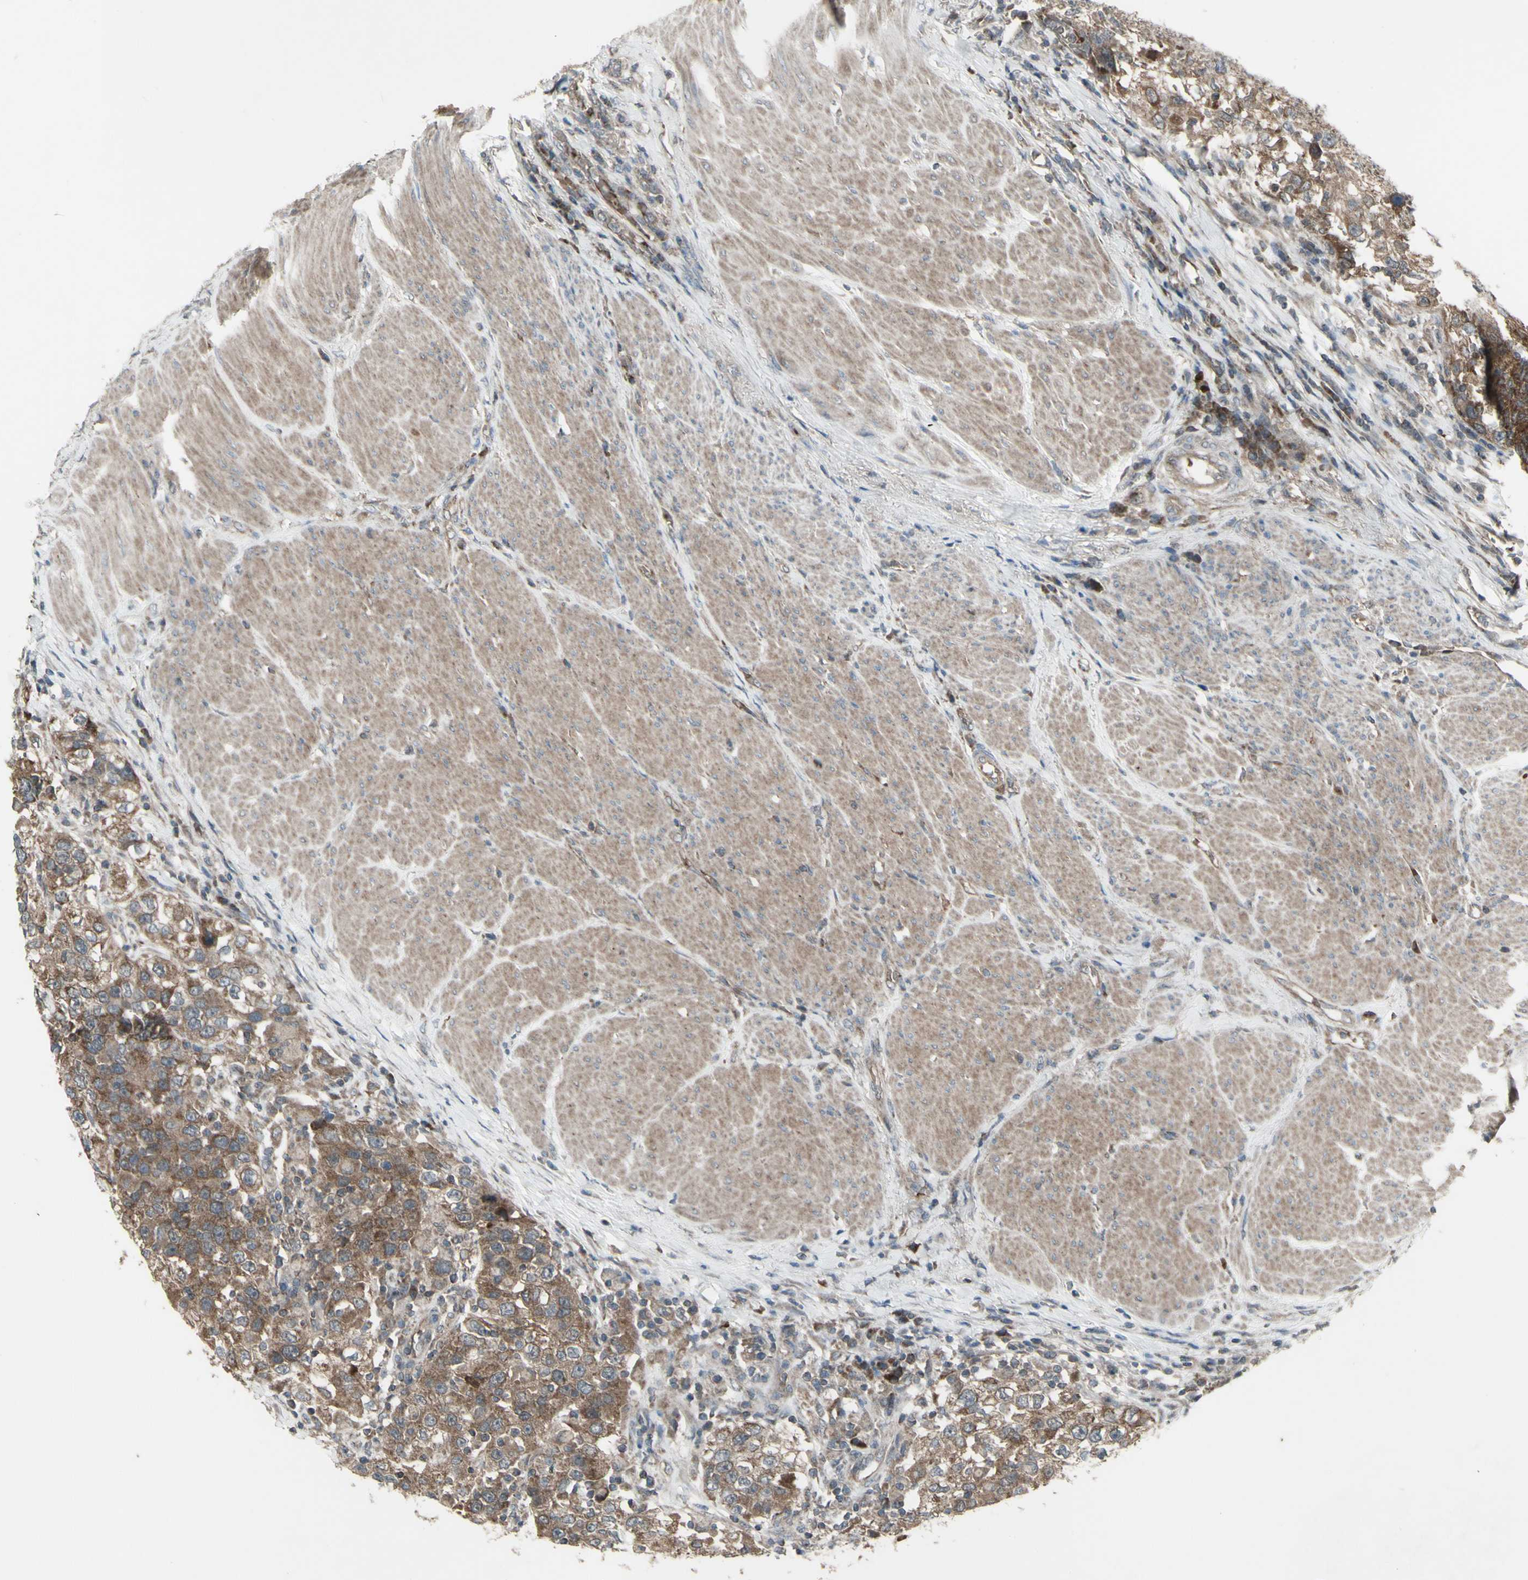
{"staining": {"intensity": "moderate", "quantity": ">75%", "location": "cytoplasmic/membranous"}, "tissue": "urothelial cancer", "cell_type": "Tumor cells", "image_type": "cancer", "snomed": [{"axis": "morphology", "description": "Urothelial carcinoma, High grade"}, {"axis": "topography", "description": "Urinary bladder"}], "caption": "The micrograph exhibits staining of urothelial cancer, revealing moderate cytoplasmic/membranous protein staining (brown color) within tumor cells.", "gene": "SHC1", "patient": {"sex": "female", "age": 80}}